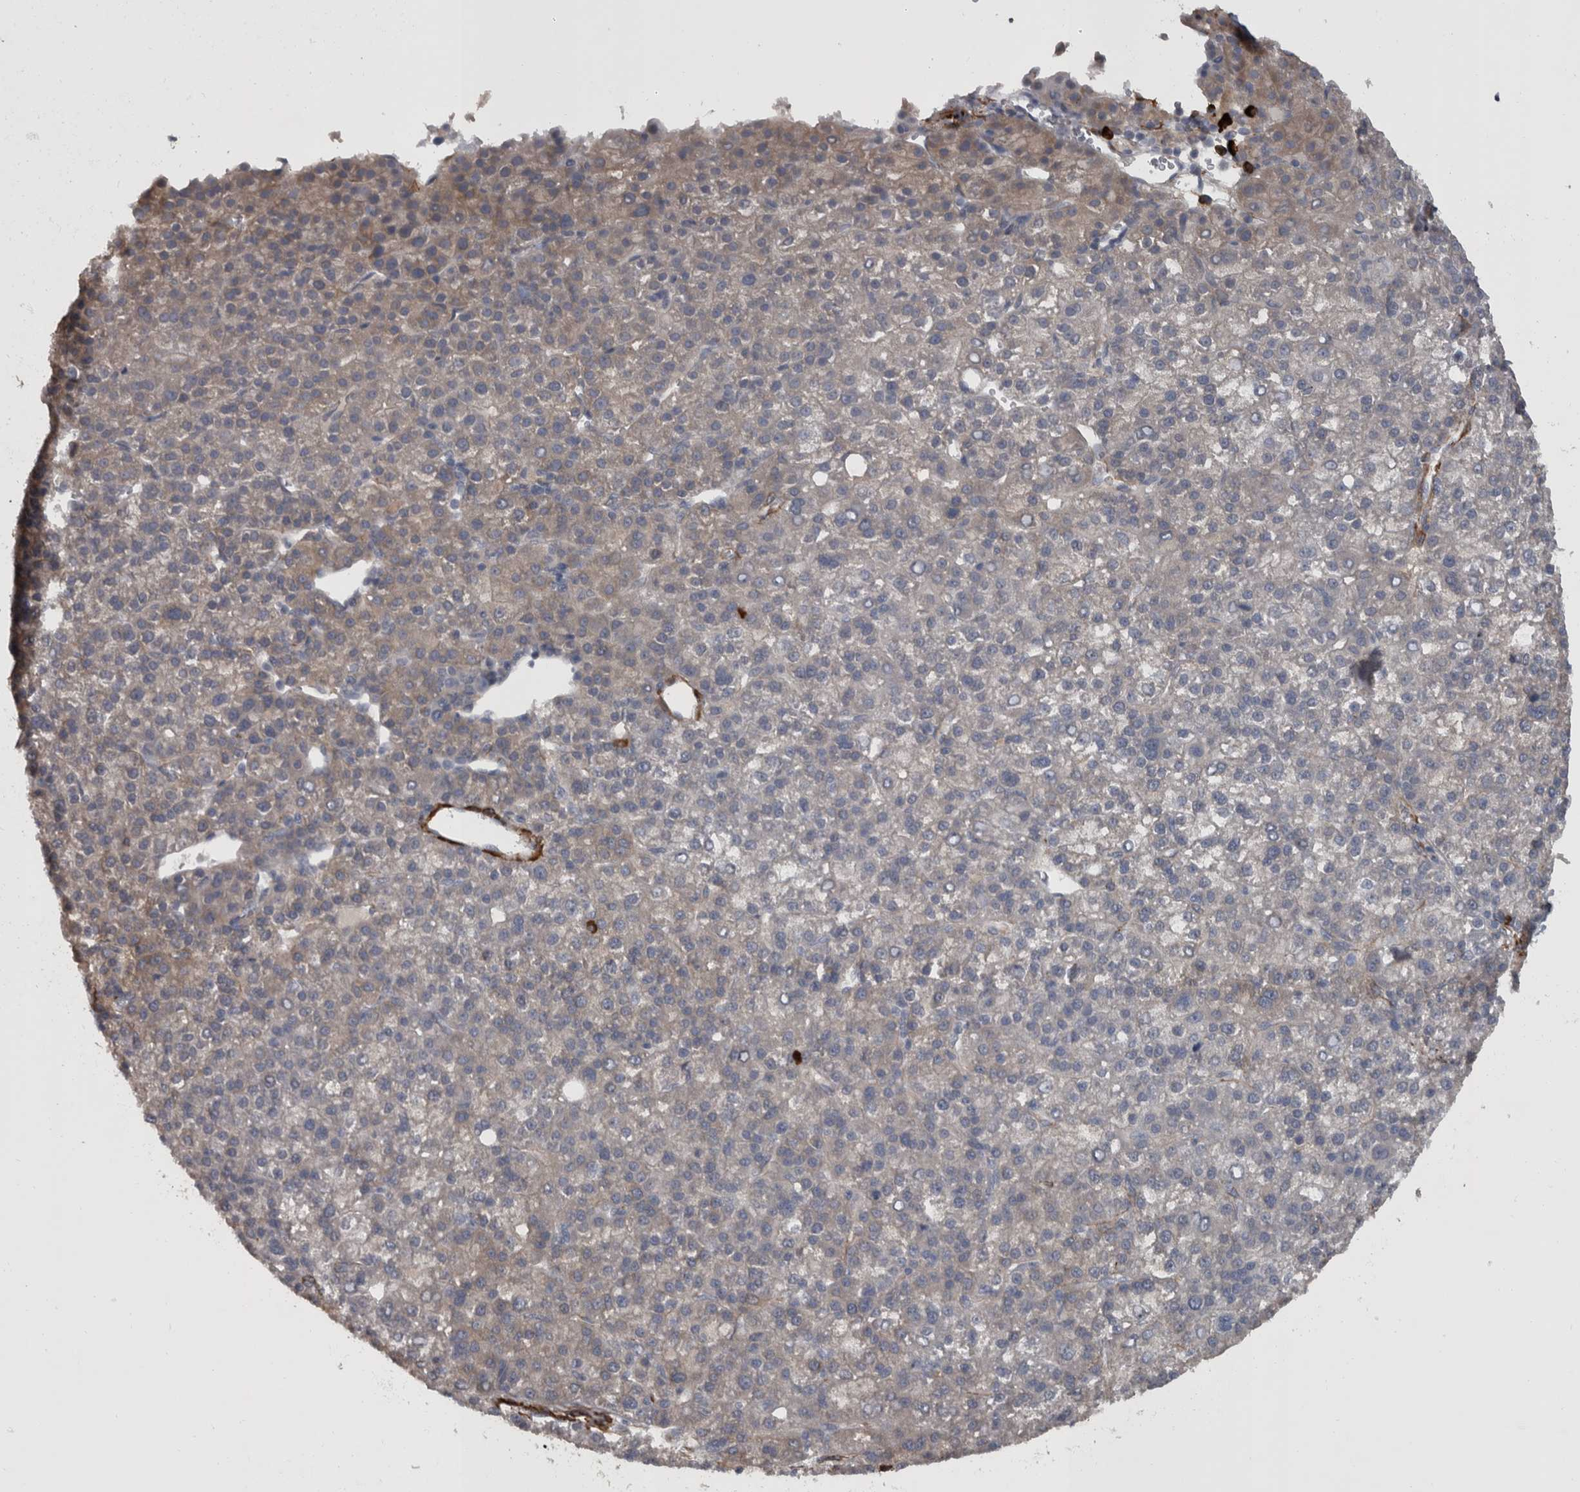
{"staining": {"intensity": "weak", "quantity": "<25%", "location": "cytoplasmic/membranous"}, "tissue": "liver cancer", "cell_type": "Tumor cells", "image_type": "cancer", "snomed": [{"axis": "morphology", "description": "Carcinoma, Hepatocellular, NOS"}, {"axis": "topography", "description": "Liver"}], "caption": "Tumor cells show no significant protein positivity in hepatocellular carcinoma (liver). The staining was performed using DAB to visualize the protein expression in brown, while the nuclei were stained in blue with hematoxylin (Magnification: 20x).", "gene": "MASTL", "patient": {"sex": "female", "age": 58}}